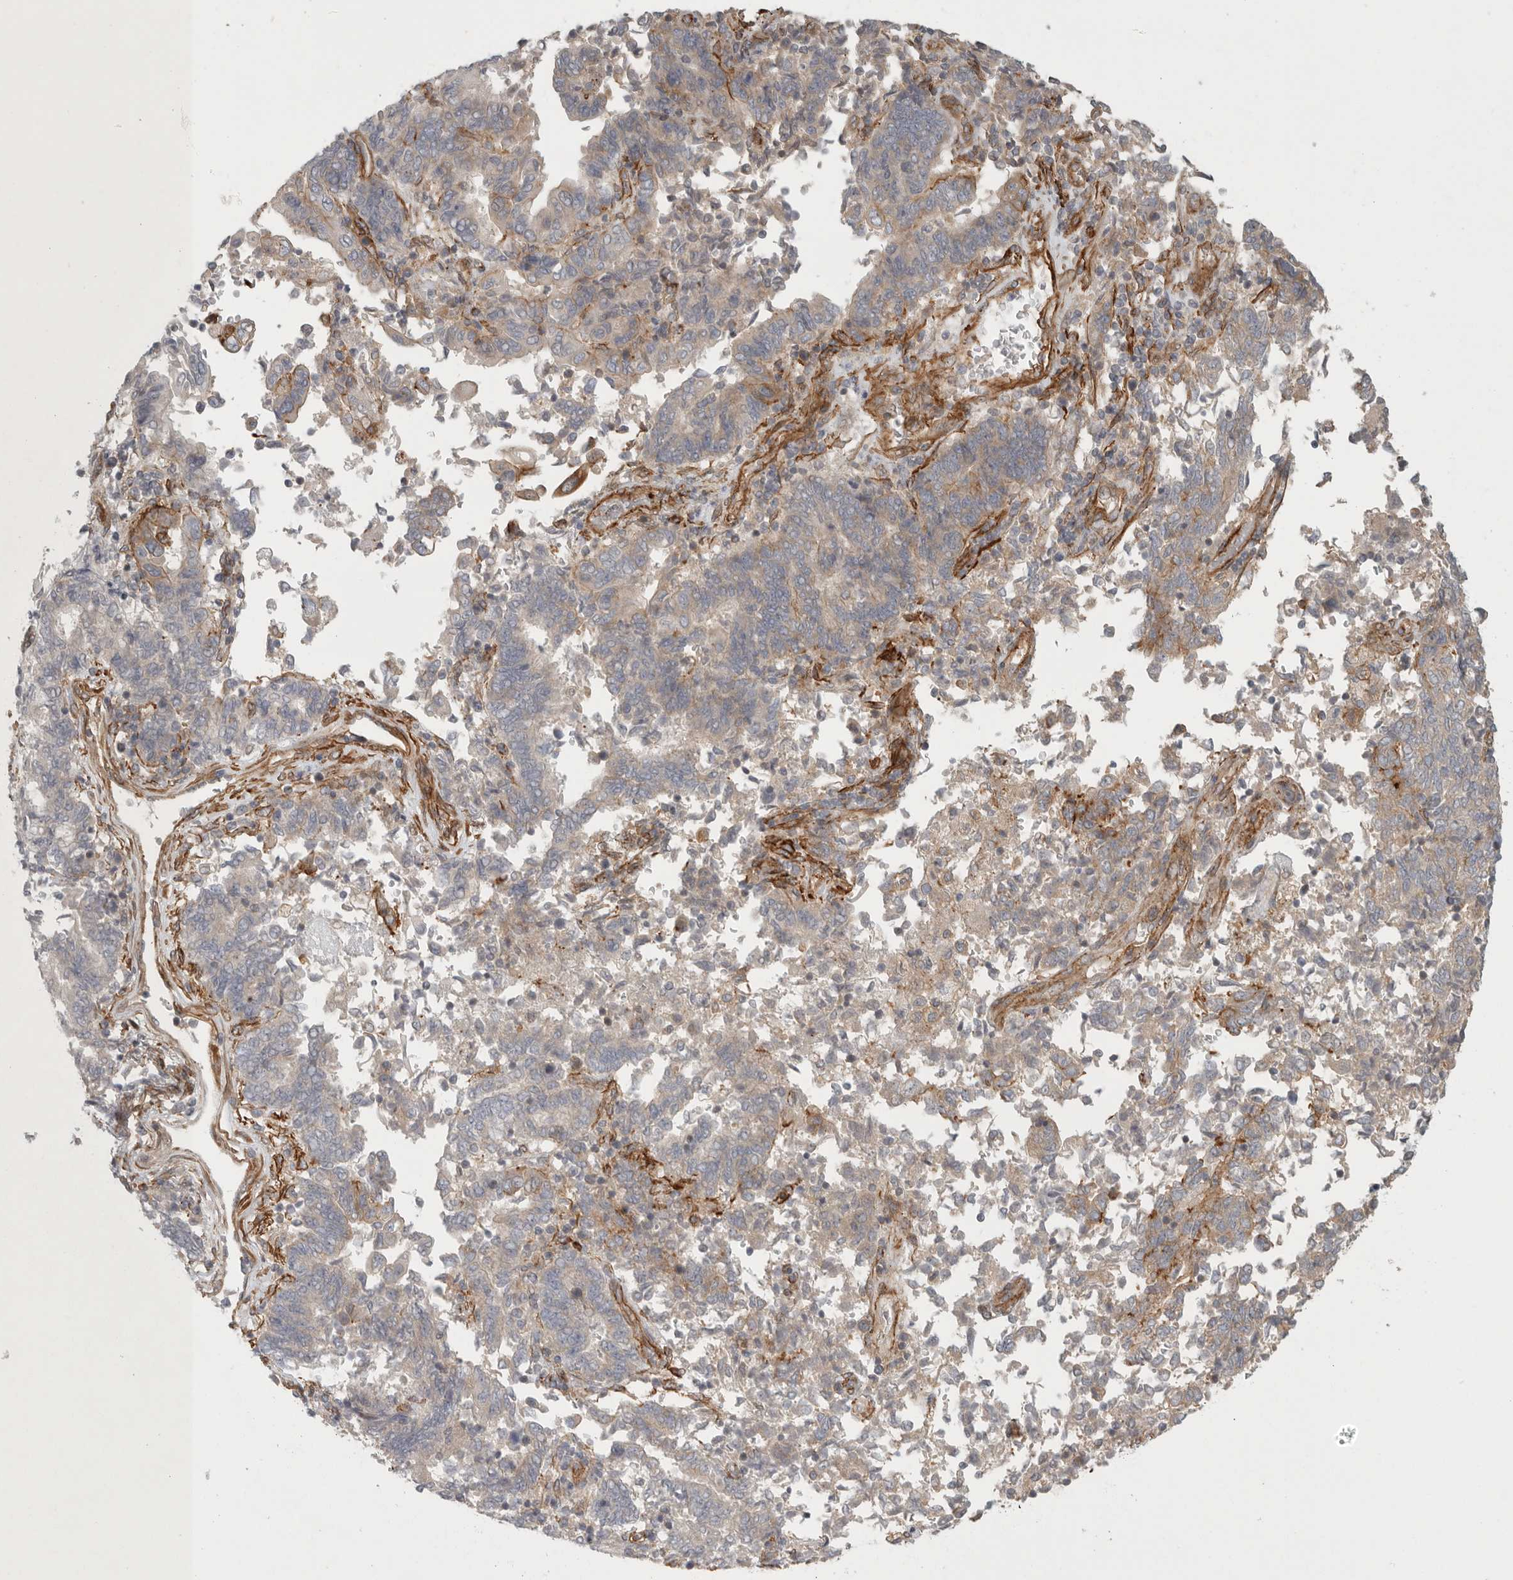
{"staining": {"intensity": "weak", "quantity": "25%-75%", "location": "cytoplasmic/membranous"}, "tissue": "endometrial cancer", "cell_type": "Tumor cells", "image_type": "cancer", "snomed": [{"axis": "morphology", "description": "Adenocarcinoma, NOS"}, {"axis": "topography", "description": "Endometrium"}], "caption": "Immunohistochemistry (IHC) histopathology image of human endometrial cancer stained for a protein (brown), which exhibits low levels of weak cytoplasmic/membranous positivity in approximately 25%-75% of tumor cells.", "gene": "LONRF1", "patient": {"sex": "female", "age": 80}}